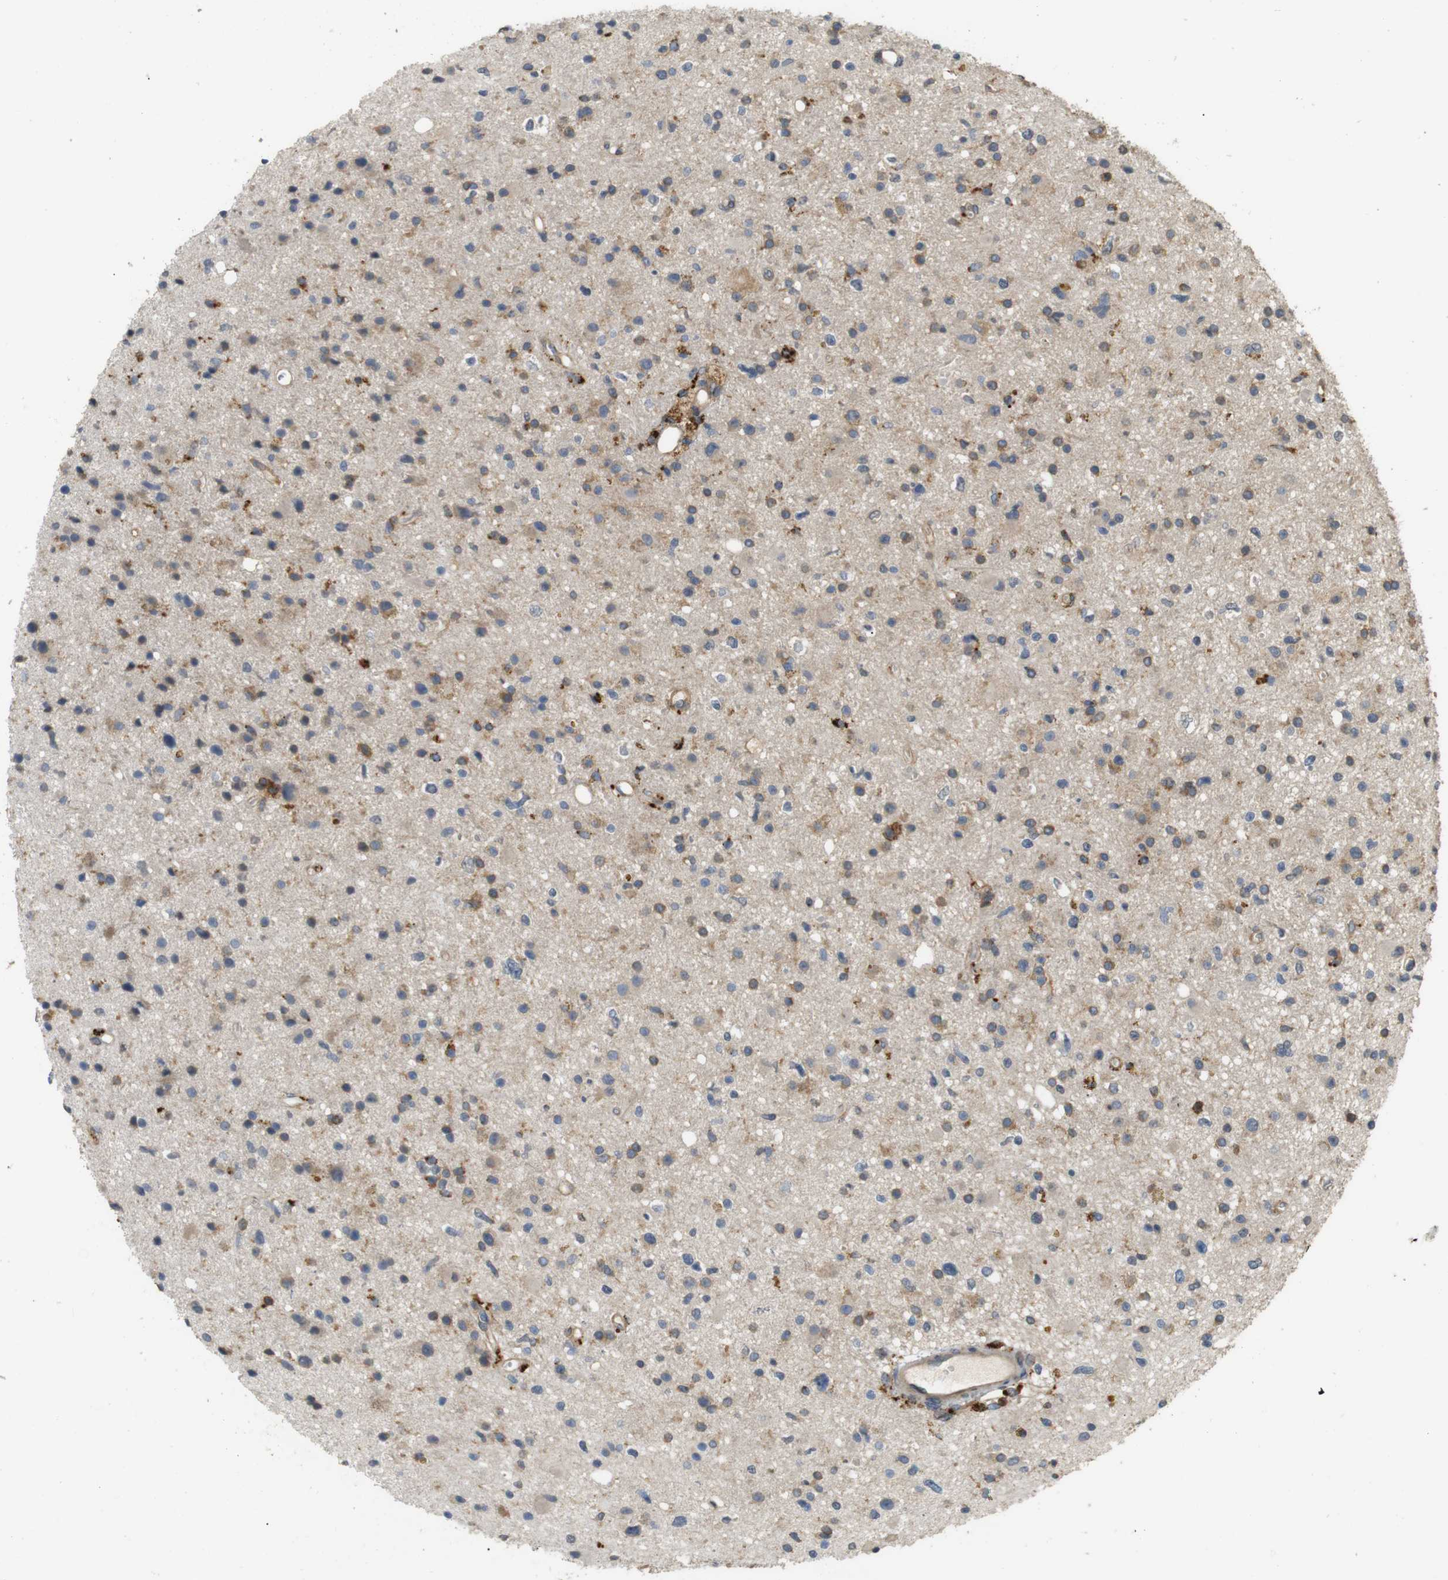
{"staining": {"intensity": "weak", "quantity": "25%-75%", "location": "cytoplasmic/membranous"}, "tissue": "glioma", "cell_type": "Tumor cells", "image_type": "cancer", "snomed": [{"axis": "morphology", "description": "Glioma, malignant, High grade"}, {"axis": "topography", "description": "Brain"}], "caption": "Protein analysis of malignant glioma (high-grade) tissue demonstrates weak cytoplasmic/membranous expression in about 25%-75% of tumor cells.", "gene": "KSR1", "patient": {"sex": "male", "age": 33}}